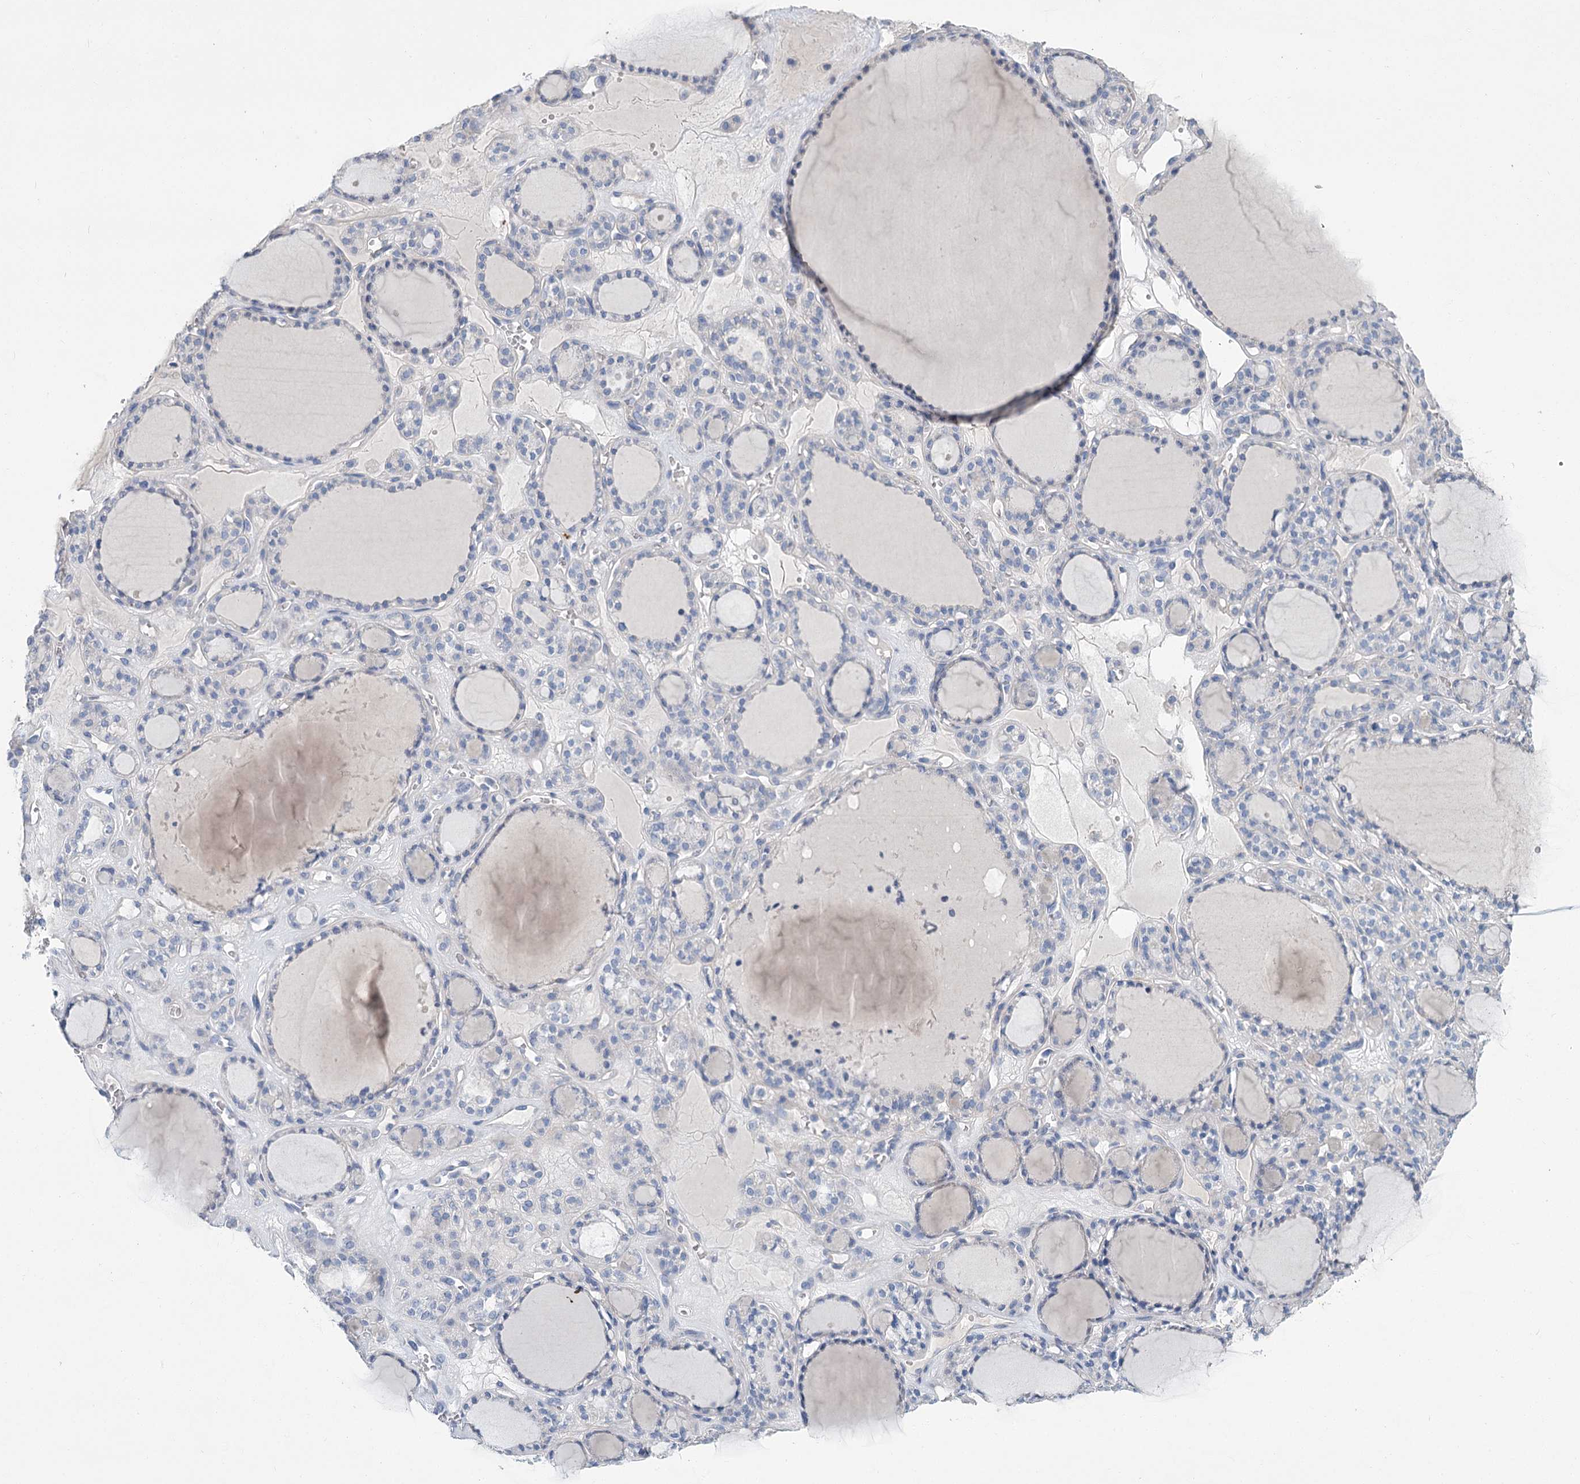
{"staining": {"intensity": "negative", "quantity": "none", "location": "none"}, "tissue": "thyroid gland", "cell_type": "Glandular cells", "image_type": "normal", "snomed": [{"axis": "morphology", "description": "Normal tissue, NOS"}, {"axis": "topography", "description": "Thyroid gland"}], "caption": "This photomicrograph is of benign thyroid gland stained with immunohistochemistry (IHC) to label a protein in brown with the nuclei are counter-stained blue. There is no staining in glandular cells. (DAB IHC visualized using brightfield microscopy, high magnification).", "gene": "SLC9A3", "patient": {"sex": "female", "age": 28}}